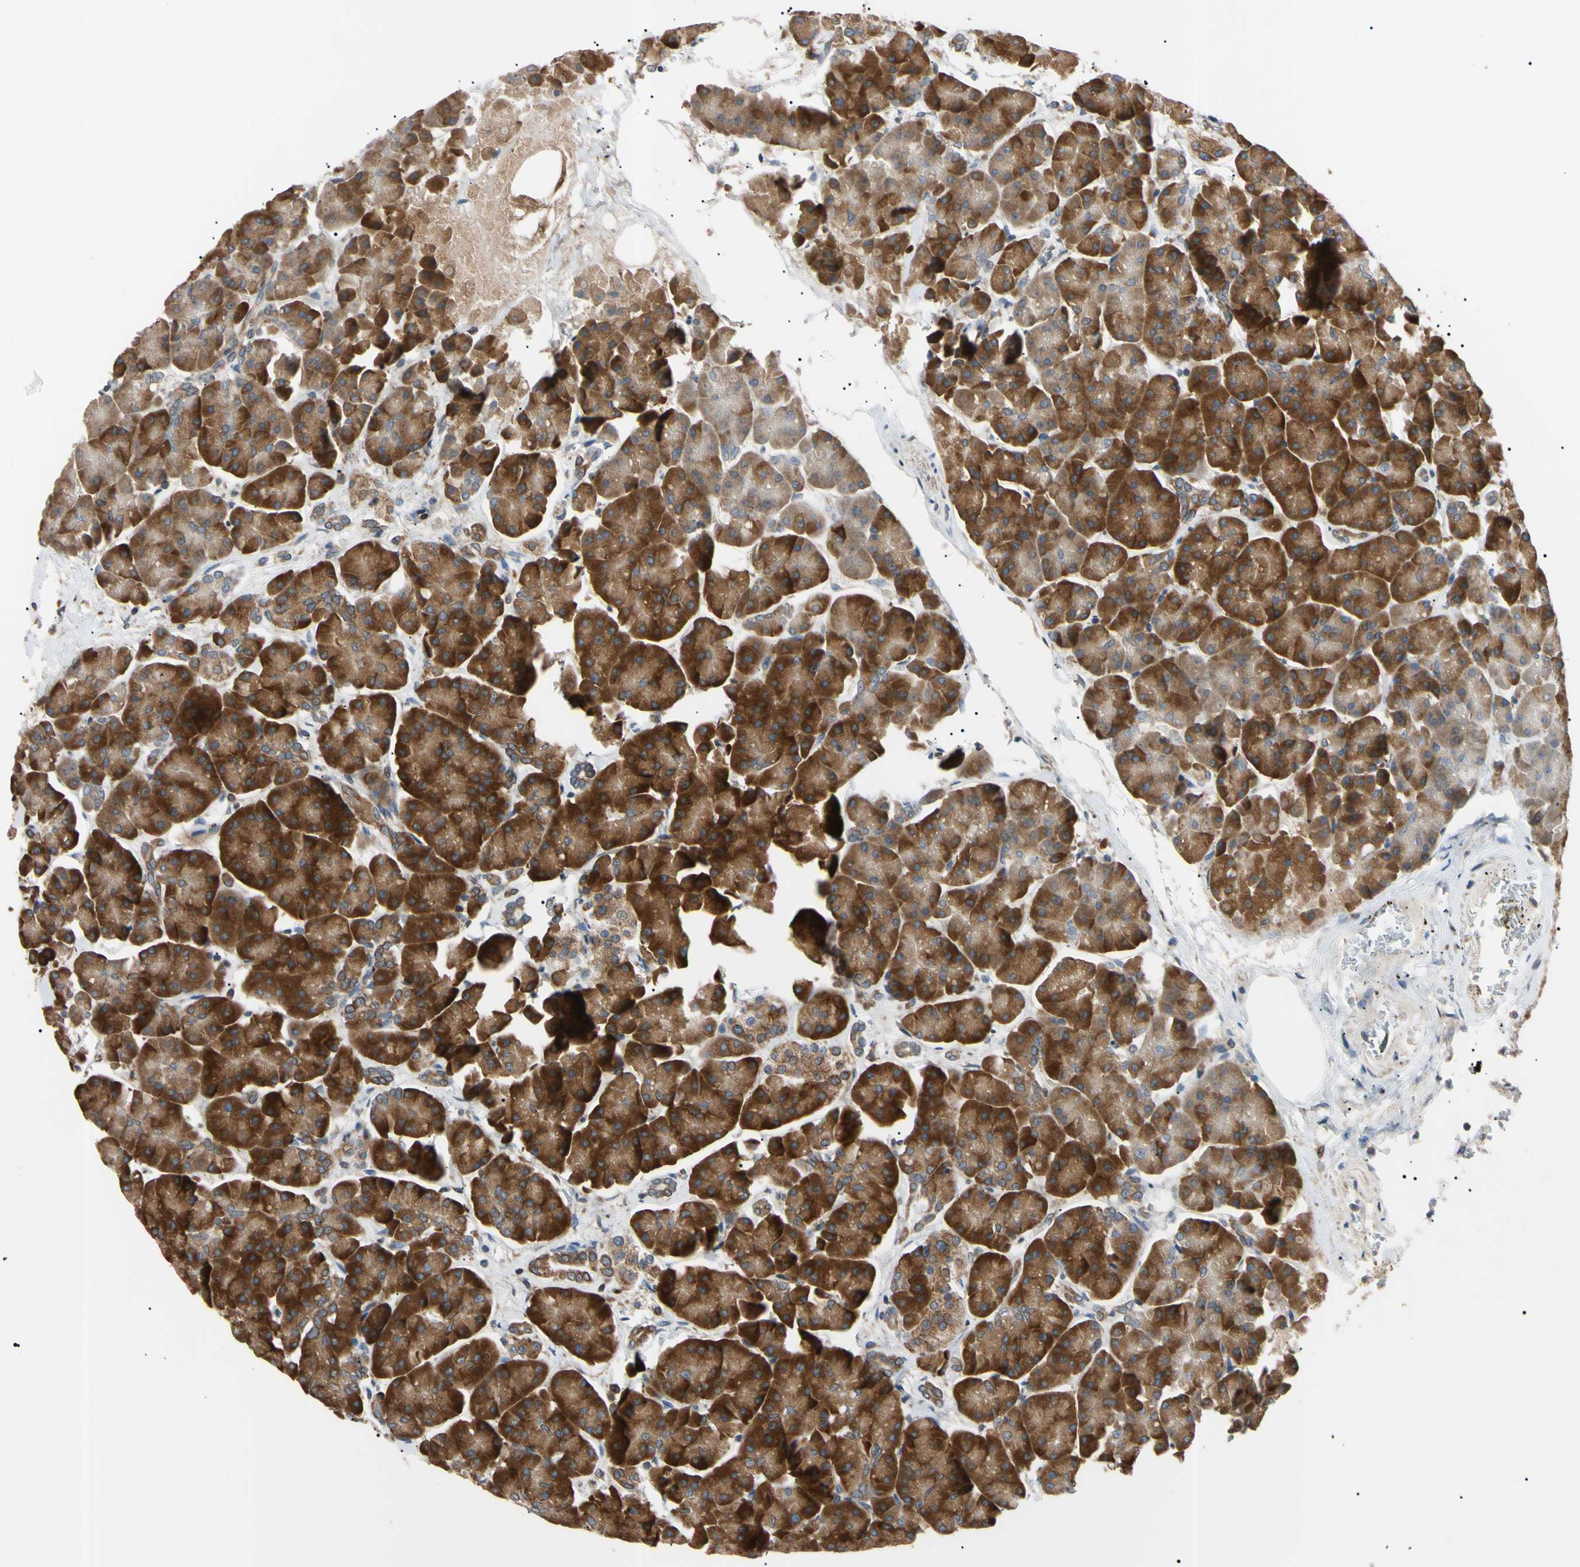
{"staining": {"intensity": "strong", "quantity": ">75%", "location": "cytoplasmic/membranous"}, "tissue": "pancreas", "cell_type": "Exocrine glandular cells", "image_type": "normal", "snomed": [{"axis": "morphology", "description": "Normal tissue, NOS"}, {"axis": "topography", "description": "Pancreas"}], "caption": "Strong cytoplasmic/membranous expression is identified in about >75% of exocrine glandular cells in unremarkable pancreas.", "gene": "VAPA", "patient": {"sex": "female", "age": 70}}